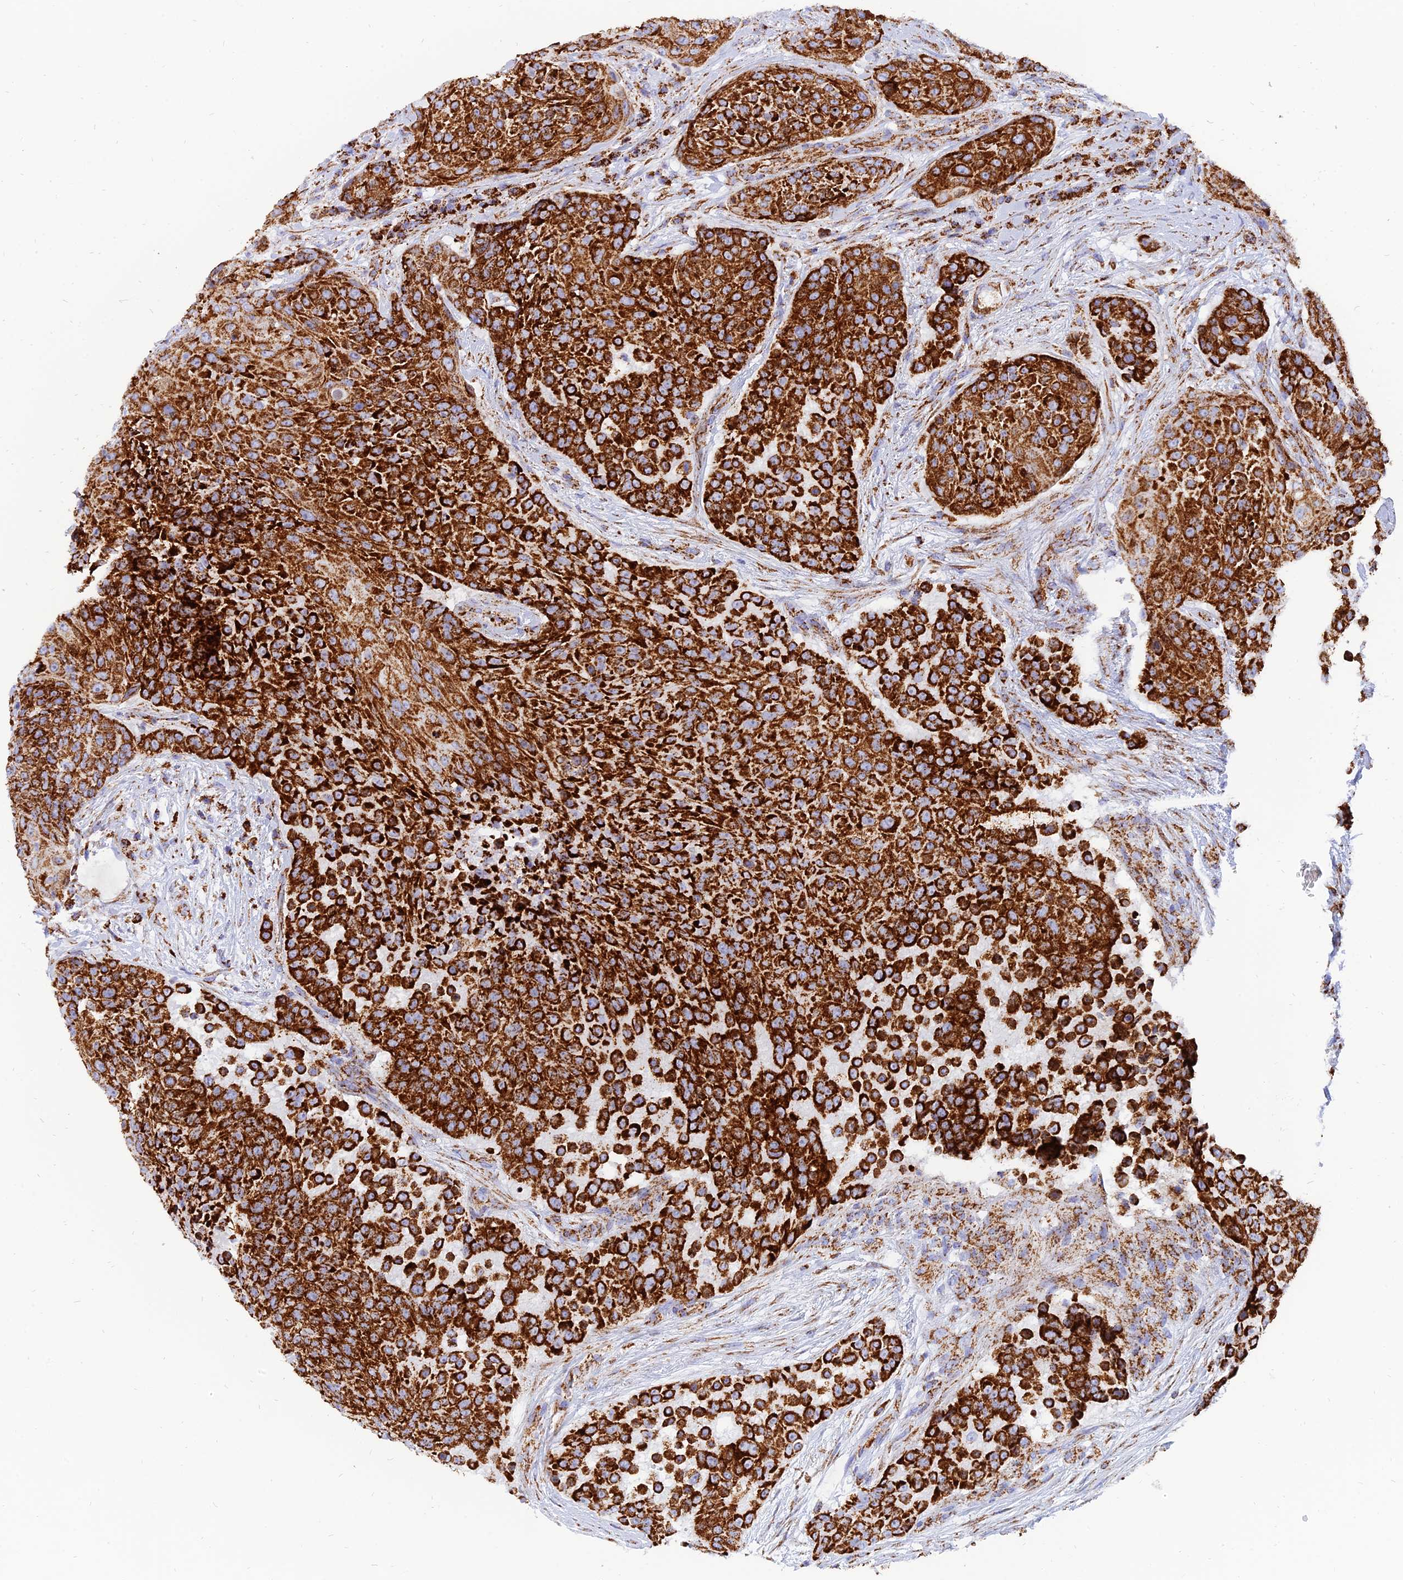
{"staining": {"intensity": "strong", "quantity": ">75%", "location": "cytoplasmic/membranous"}, "tissue": "urothelial cancer", "cell_type": "Tumor cells", "image_type": "cancer", "snomed": [{"axis": "morphology", "description": "Urothelial carcinoma, High grade"}, {"axis": "topography", "description": "Urinary bladder"}], "caption": "Urothelial cancer stained with DAB IHC demonstrates high levels of strong cytoplasmic/membranous expression in about >75% of tumor cells. Nuclei are stained in blue.", "gene": "NDUFB6", "patient": {"sex": "female", "age": 63}}